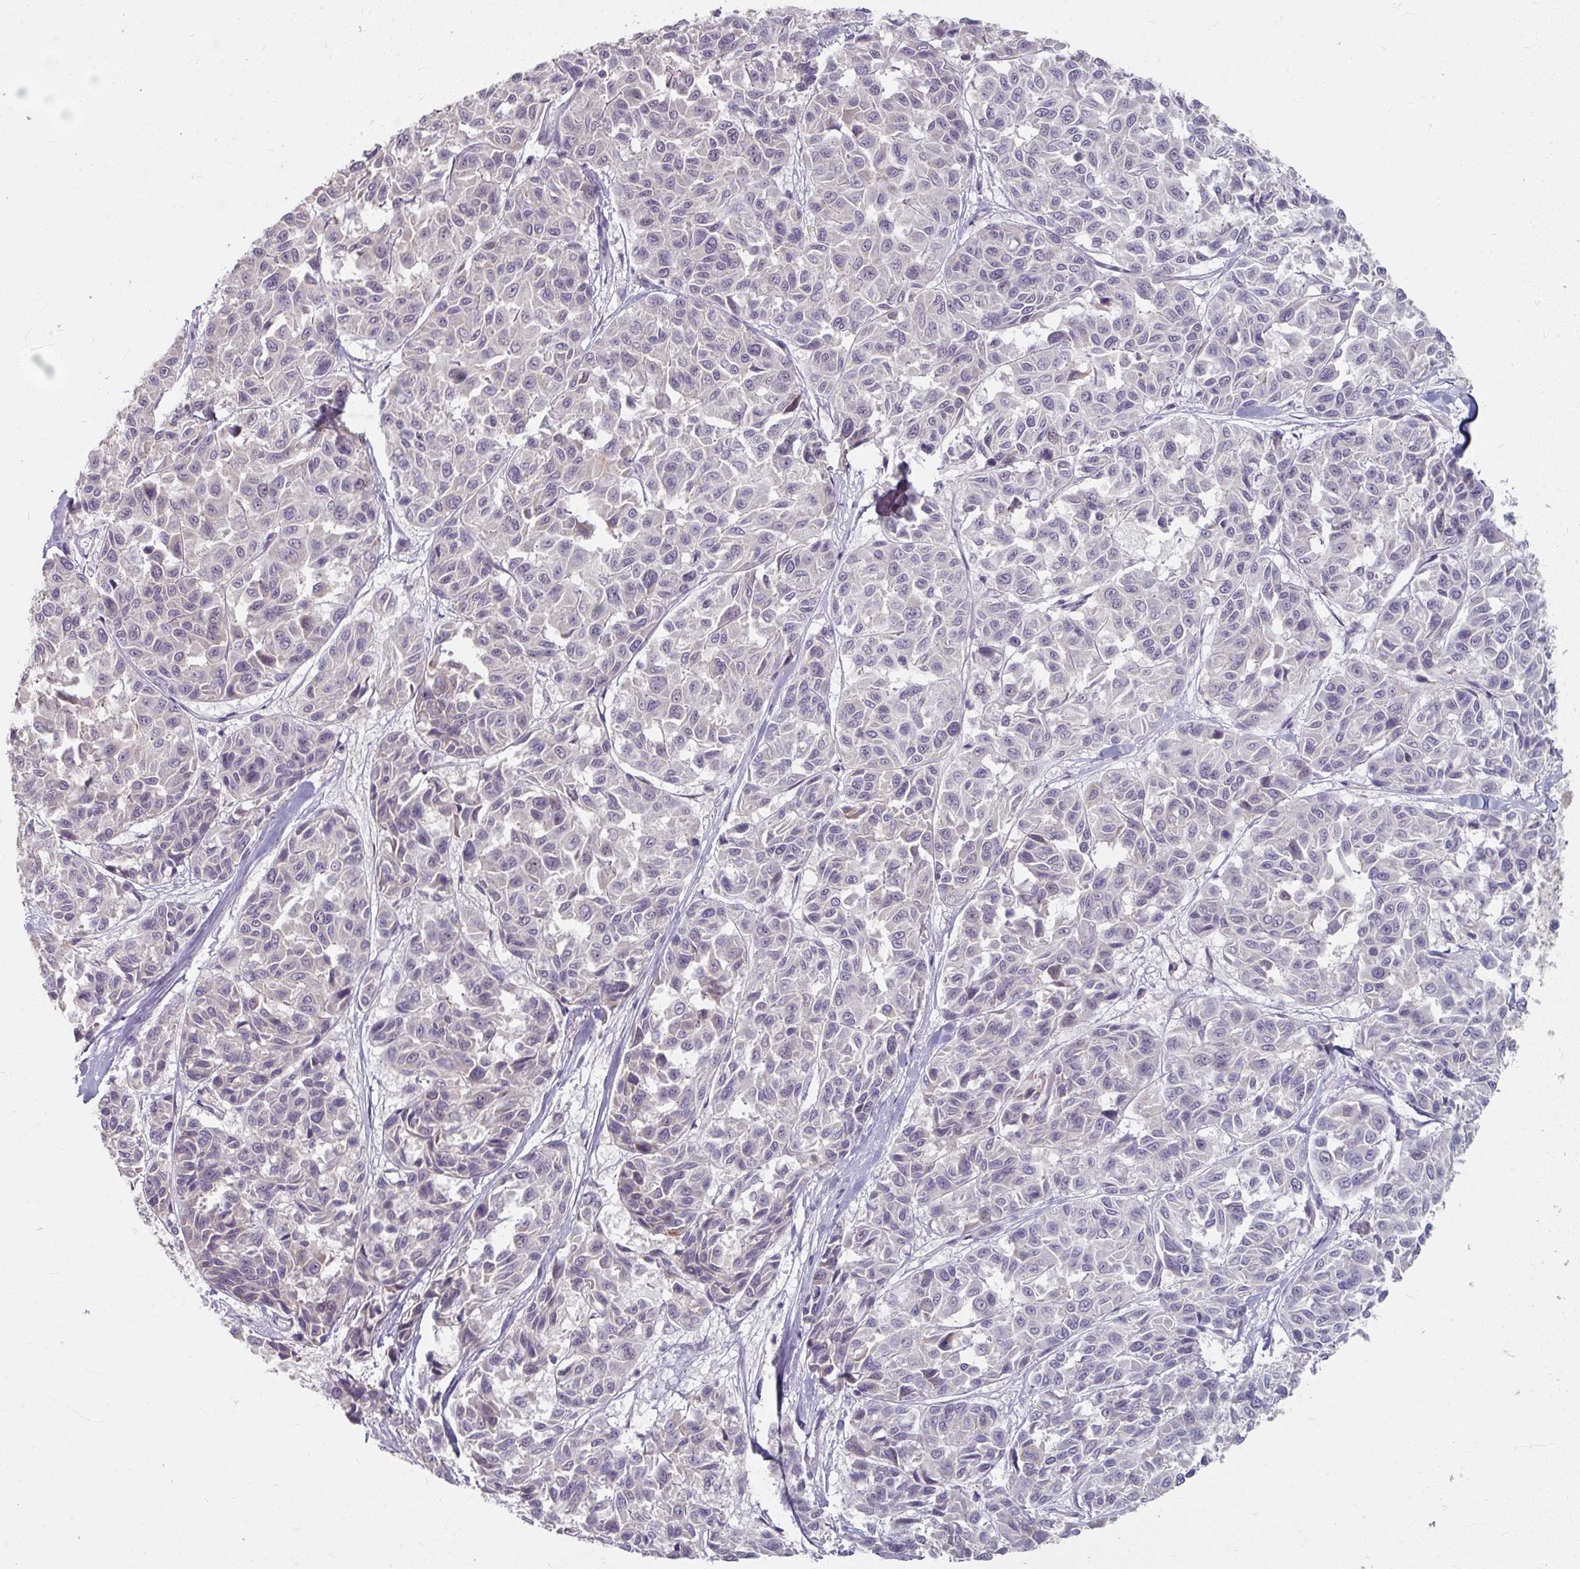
{"staining": {"intensity": "negative", "quantity": "none", "location": "none"}, "tissue": "melanoma", "cell_type": "Tumor cells", "image_type": "cancer", "snomed": [{"axis": "morphology", "description": "Malignant melanoma, NOS"}, {"axis": "topography", "description": "Skin"}], "caption": "Histopathology image shows no significant protein staining in tumor cells of malignant melanoma.", "gene": "KMT5C", "patient": {"sex": "female", "age": 66}}